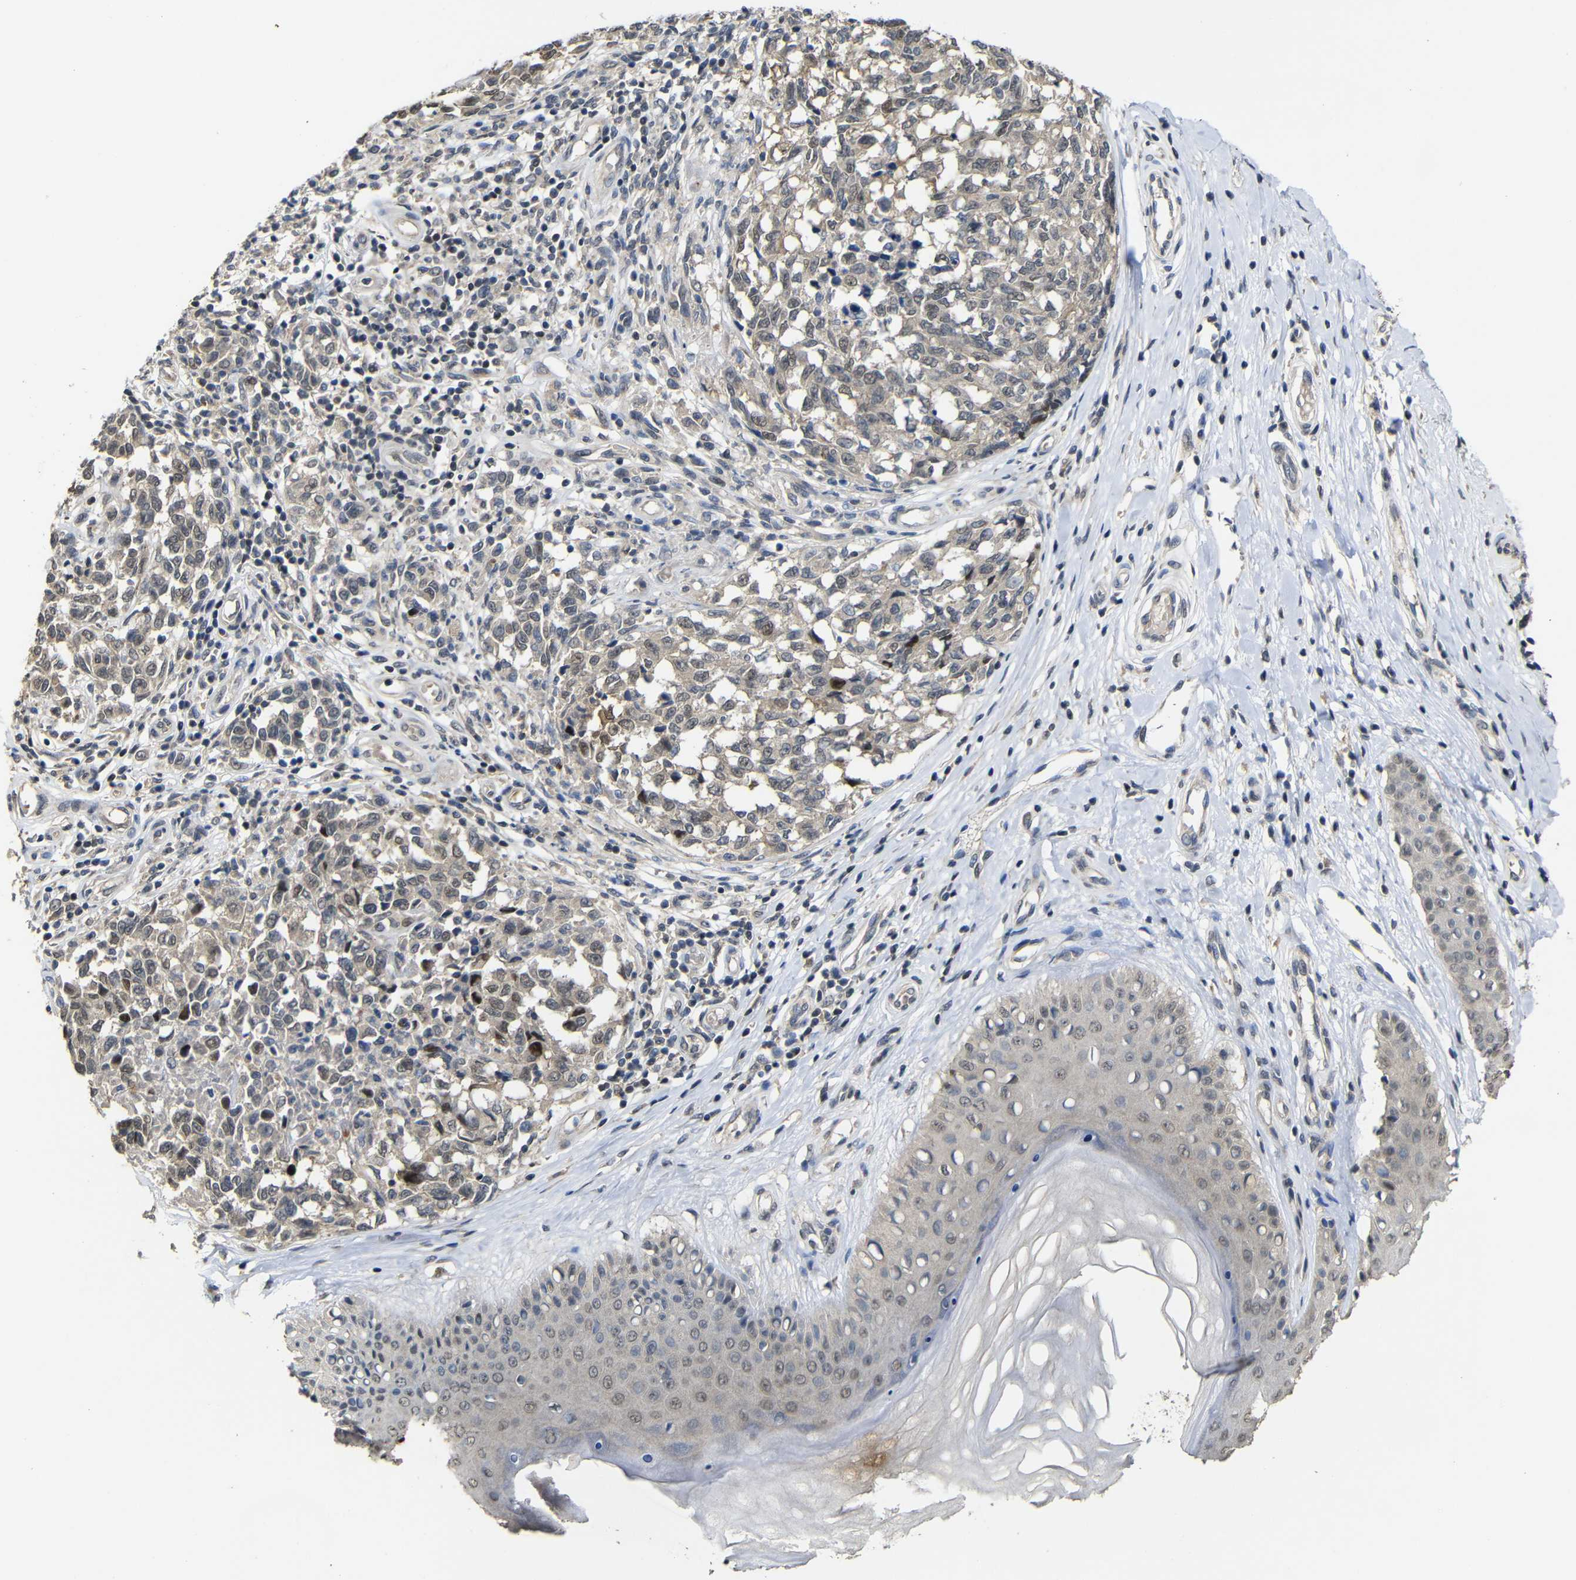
{"staining": {"intensity": "weak", "quantity": ">75%", "location": "cytoplasmic/membranous,nuclear"}, "tissue": "melanoma", "cell_type": "Tumor cells", "image_type": "cancer", "snomed": [{"axis": "morphology", "description": "Malignant melanoma, NOS"}, {"axis": "topography", "description": "Skin"}], "caption": "This is a photomicrograph of immunohistochemistry staining of malignant melanoma, which shows weak positivity in the cytoplasmic/membranous and nuclear of tumor cells.", "gene": "ATG12", "patient": {"sex": "female", "age": 64}}